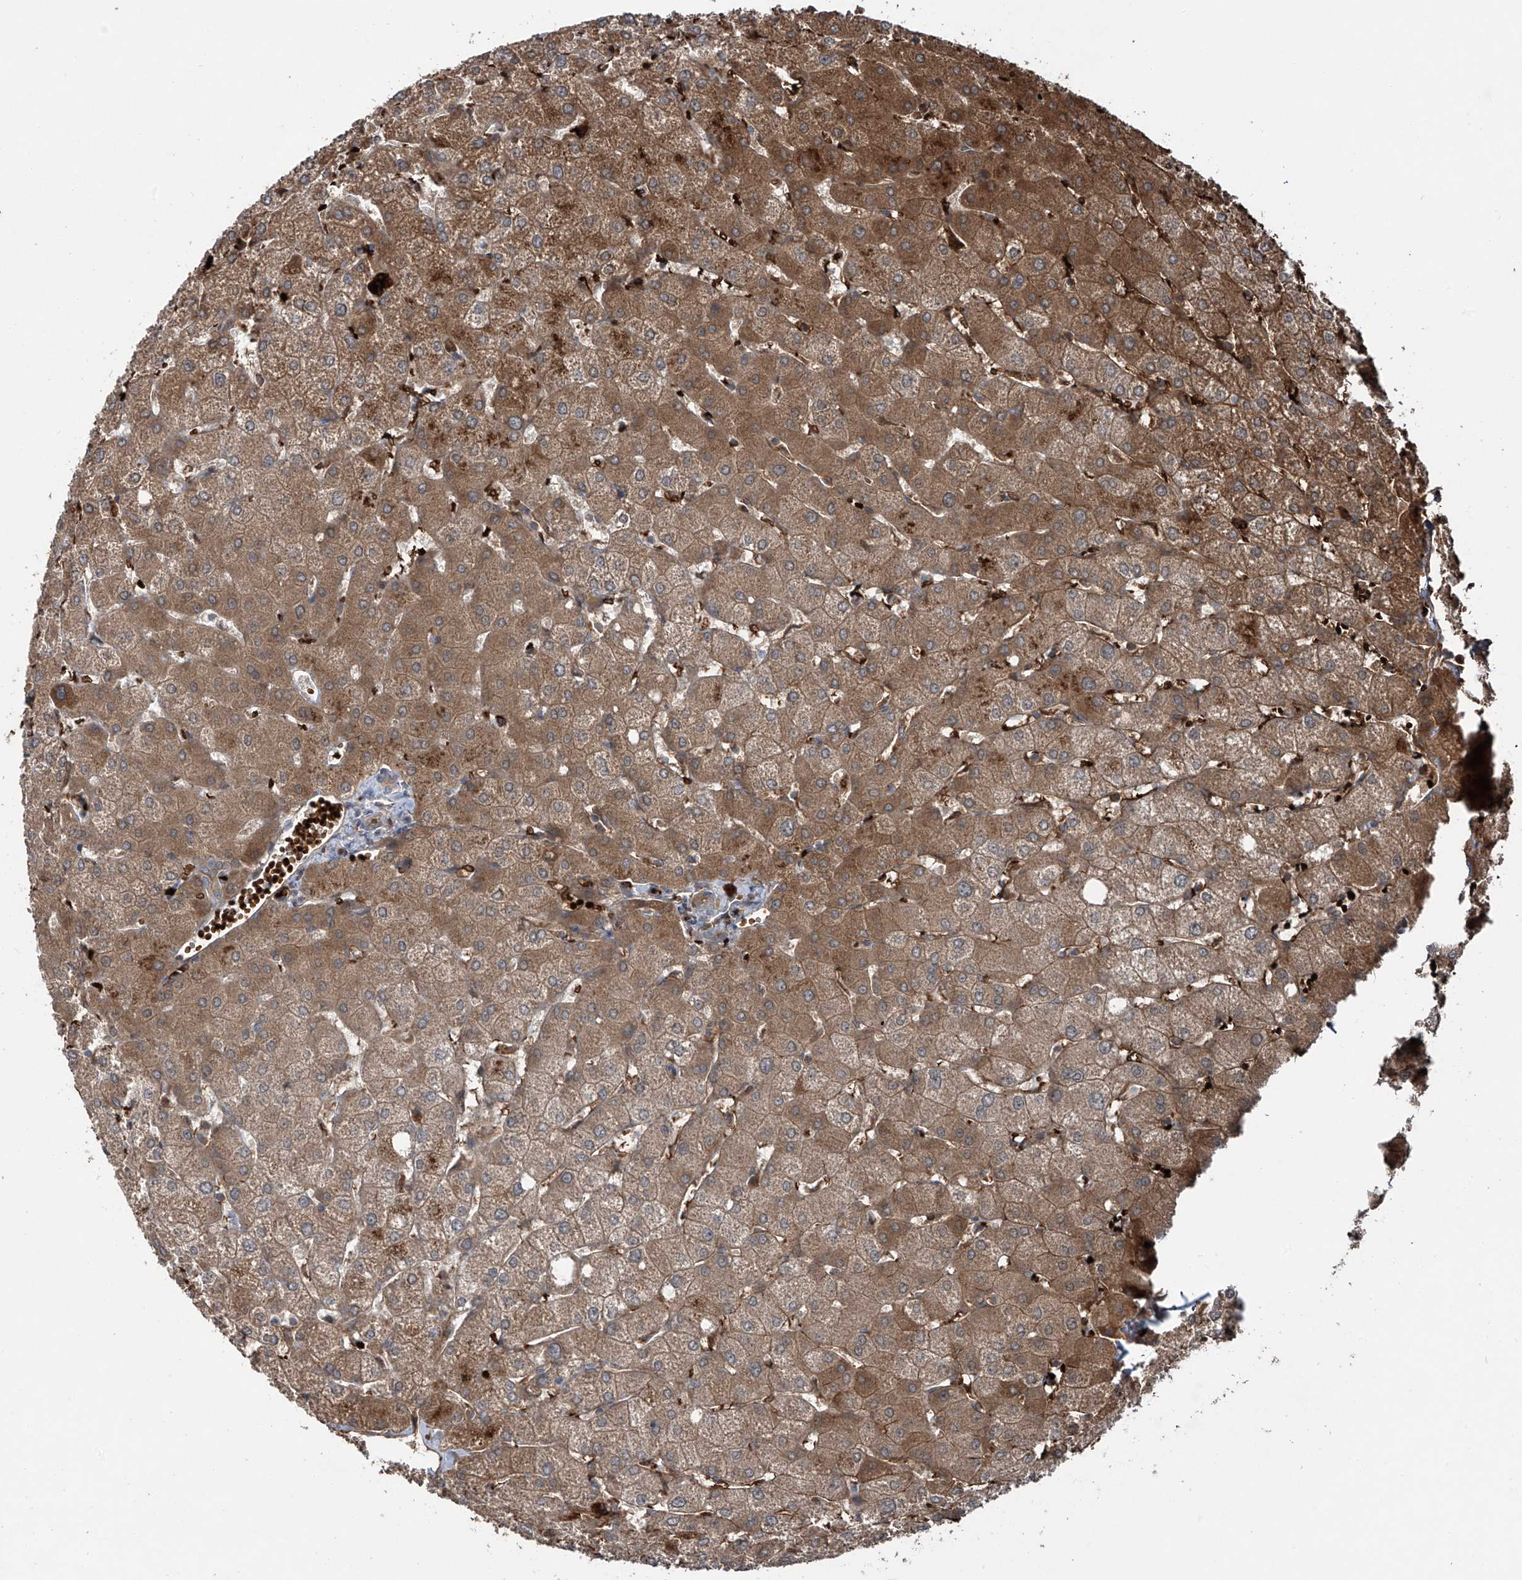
{"staining": {"intensity": "negative", "quantity": "none", "location": "none"}, "tissue": "liver", "cell_type": "Cholangiocytes", "image_type": "normal", "snomed": [{"axis": "morphology", "description": "Normal tissue, NOS"}, {"axis": "topography", "description": "Liver"}], "caption": "The photomicrograph shows no staining of cholangiocytes in unremarkable liver.", "gene": "ZDHHC9", "patient": {"sex": "female", "age": 54}}